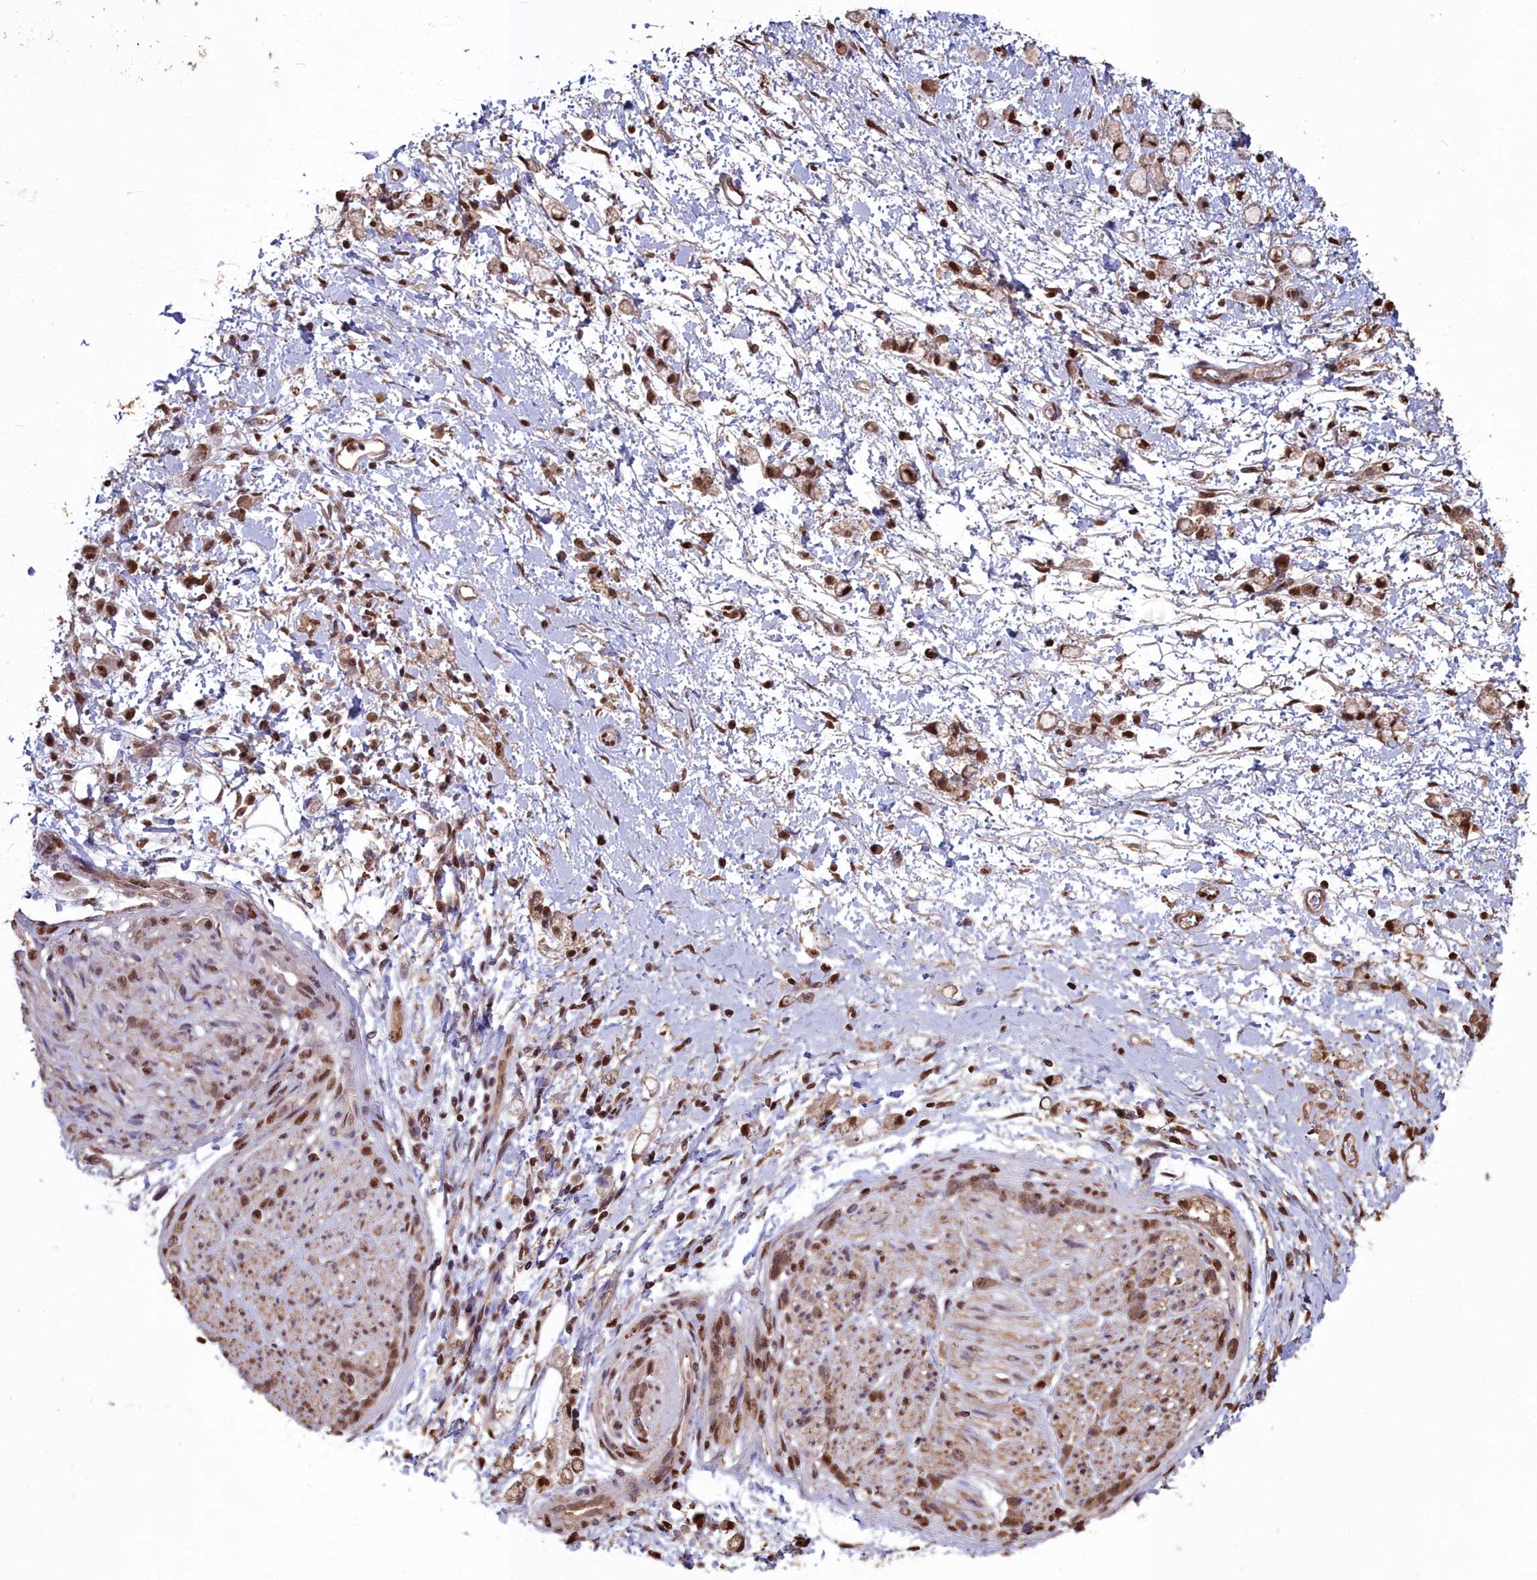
{"staining": {"intensity": "moderate", "quantity": ">75%", "location": "cytoplasmic/membranous,nuclear"}, "tissue": "stomach cancer", "cell_type": "Tumor cells", "image_type": "cancer", "snomed": [{"axis": "morphology", "description": "Adenocarcinoma, NOS"}, {"axis": "topography", "description": "Stomach"}], "caption": "Tumor cells exhibit medium levels of moderate cytoplasmic/membranous and nuclear positivity in about >75% of cells in stomach cancer.", "gene": "GAPDH", "patient": {"sex": "female", "age": 60}}